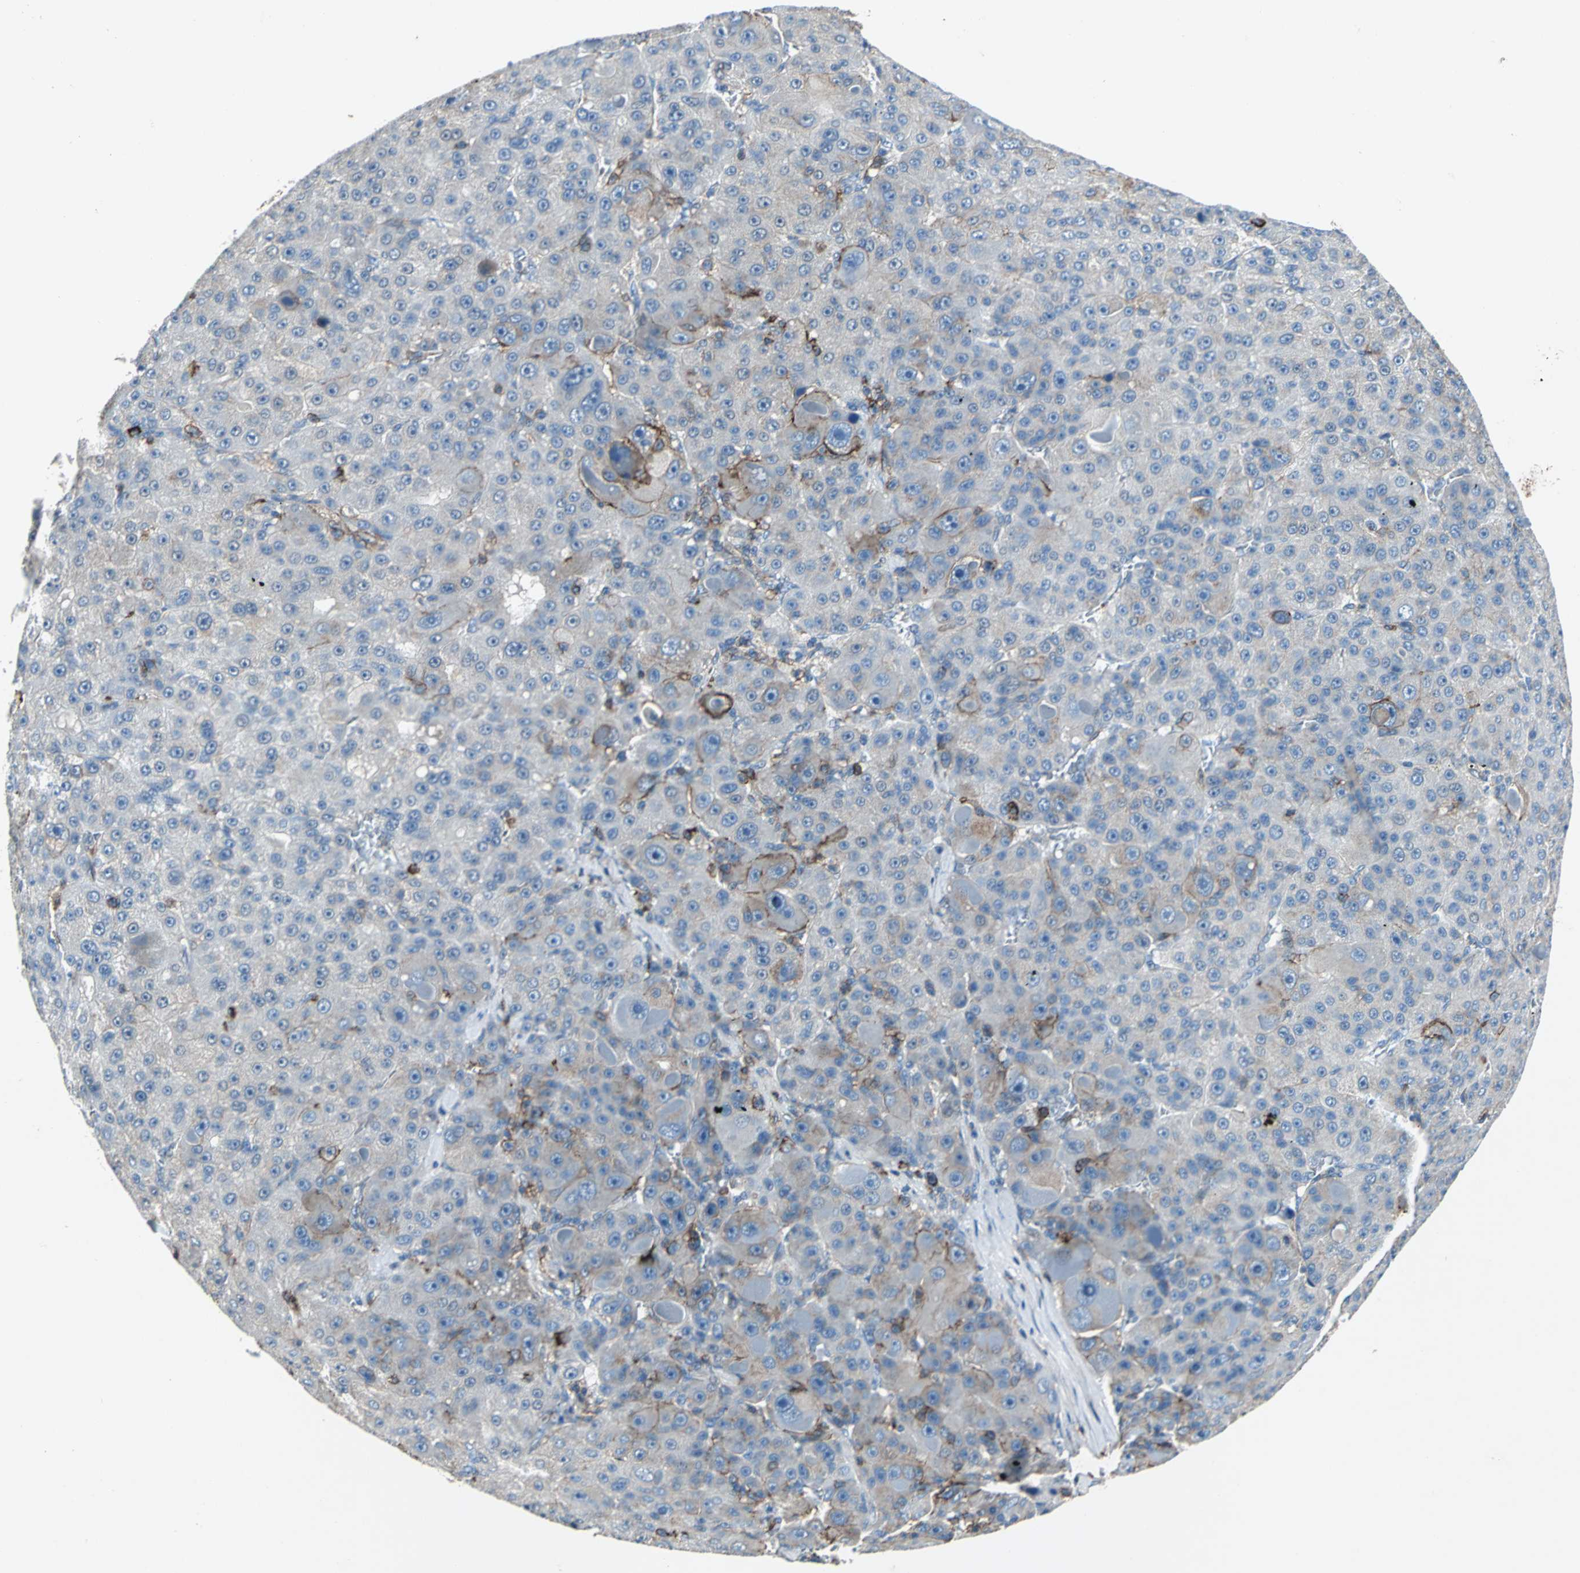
{"staining": {"intensity": "moderate", "quantity": "<25%", "location": "cytoplasmic/membranous"}, "tissue": "liver cancer", "cell_type": "Tumor cells", "image_type": "cancer", "snomed": [{"axis": "morphology", "description": "Carcinoma, Hepatocellular, NOS"}, {"axis": "topography", "description": "Liver"}], "caption": "Protein expression analysis of human liver hepatocellular carcinoma reveals moderate cytoplasmic/membranous positivity in approximately <25% of tumor cells.", "gene": "CD44", "patient": {"sex": "male", "age": 76}}